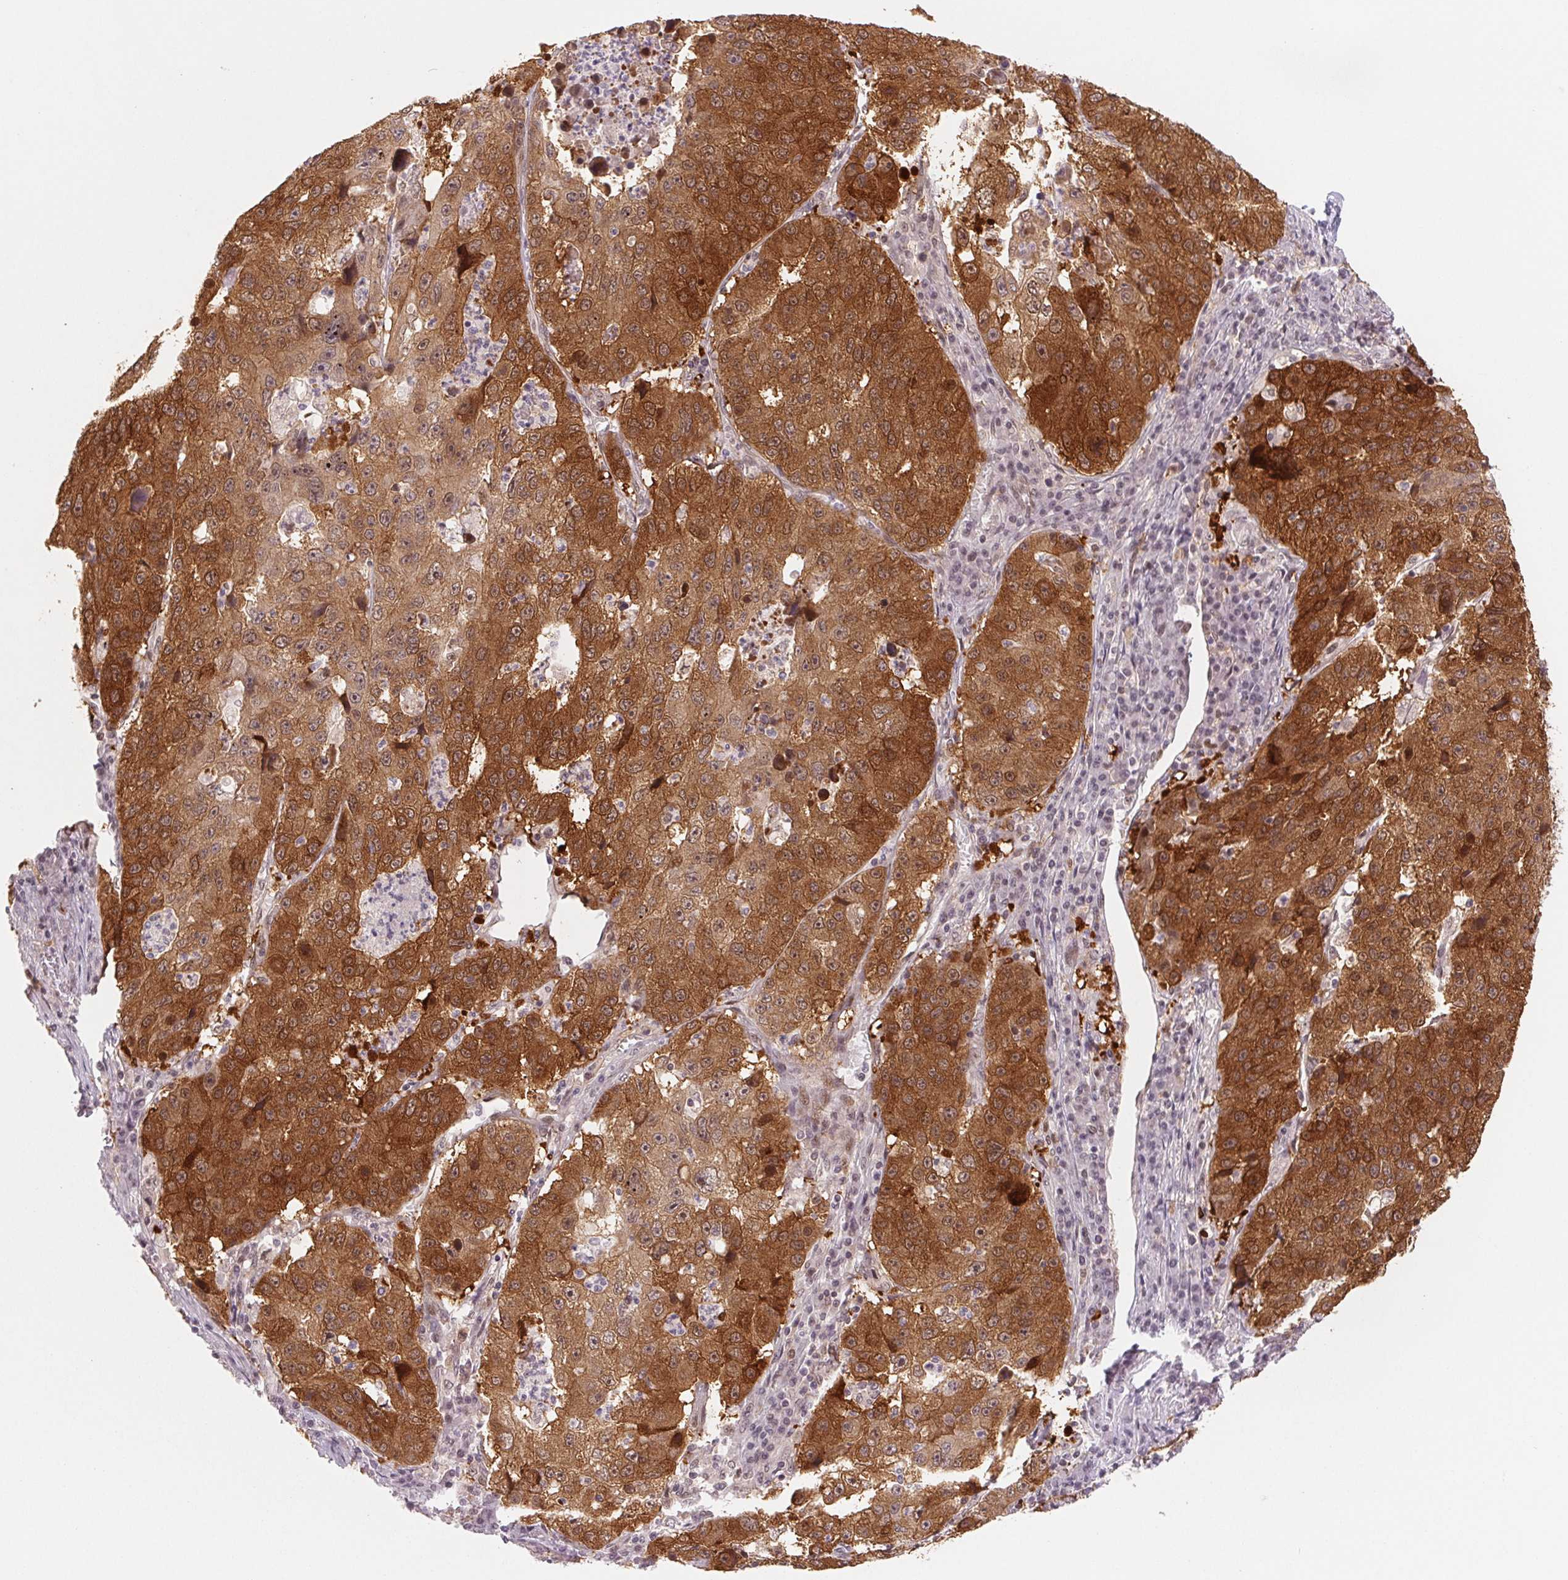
{"staining": {"intensity": "strong", "quantity": ">75%", "location": "cytoplasmic/membranous"}, "tissue": "stomach cancer", "cell_type": "Tumor cells", "image_type": "cancer", "snomed": [{"axis": "morphology", "description": "Adenocarcinoma, NOS"}, {"axis": "topography", "description": "Stomach"}], "caption": "Protein staining by immunohistochemistry displays strong cytoplasmic/membranous expression in about >75% of tumor cells in stomach cancer (adenocarcinoma). The staining was performed using DAB (3,3'-diaminobenzidine), with brown indicating positive protein expression. Nuclei are stained blue with hematoxylin.", "gene": "DNAJB6", "patient": {"sex": "male", "age": 71}}